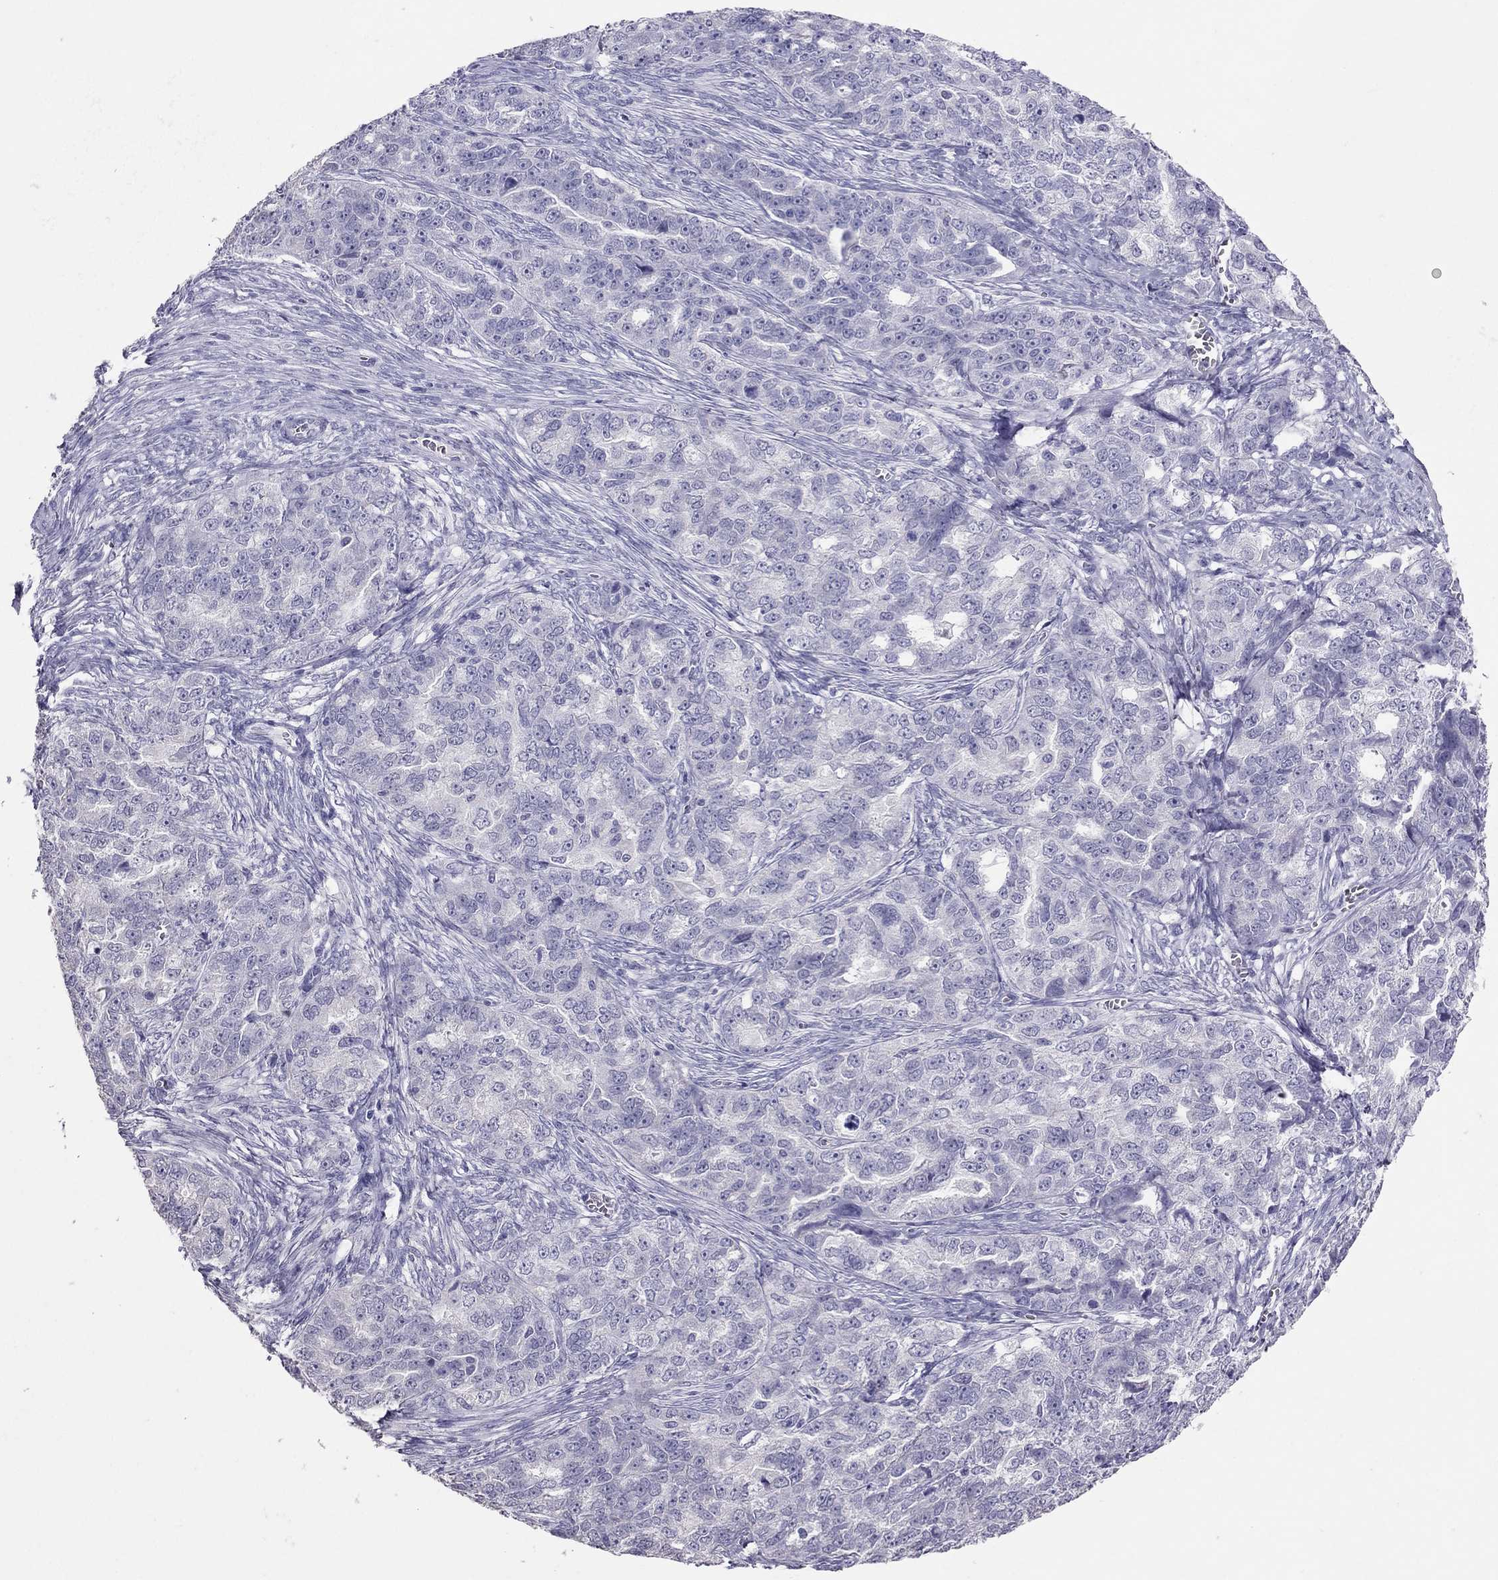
{"staining": {"intensity": "negative", "quantity": "none", "location": "none"}, "tissue": "ovarian cancer", "cell_type": "Tumor cells", "image_type": "cancer", "snomed": [{"axis": "morphology", "description": "Cystadenocarcinoma, serous, NOS"}, {"axis": "topography", "description": "Ovary"}], "caption": "Human ovarian serous cystadenocarcinoma stained for a protein using IHC demonstrates no expression in tumor cells.", "gene": "PSMB11", "patient": {"sex": "female", "age": 51}}